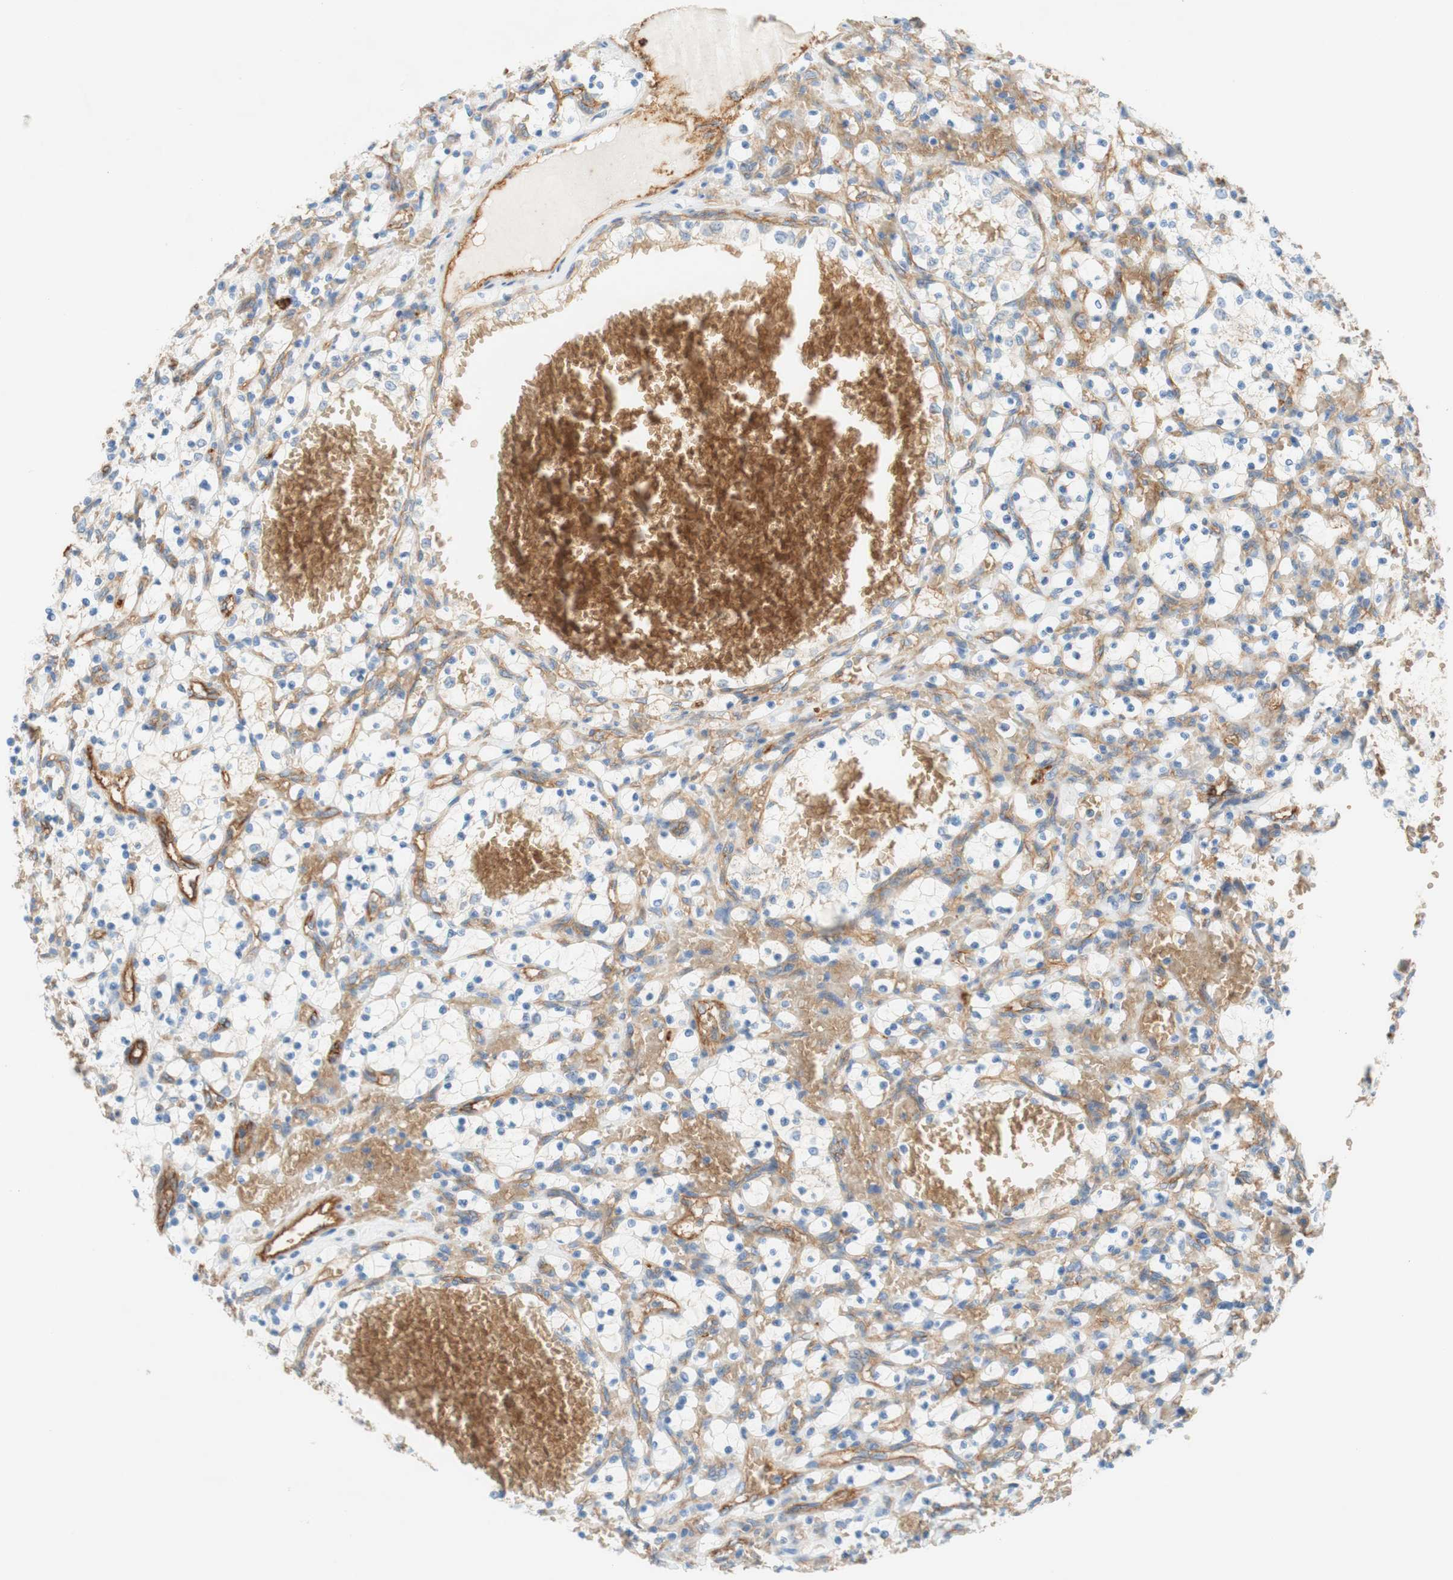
{"staining": {"intensity": "weak", "quantity": "25%-75%", "location": "cytoplasmic/membranous"}, "tissue": "renal cancer", "cell_type": "Tumor cells", "image_type": "cancer", "snomed": [{"axis": "morphology", "description": "Adenocarcinoma, NOS"}, {"axis": "topography", "description": "Kidney"}], "caption": "Tumor cells reveal low levels of weak cytoplasmic/membranous staining in about 25%-75% of cells in adenocarcinoma (renal). (IHC, brightfield microscopy, high magnification).", "gene": "STOM", "patient": {"sex": "female", "age": 69}}